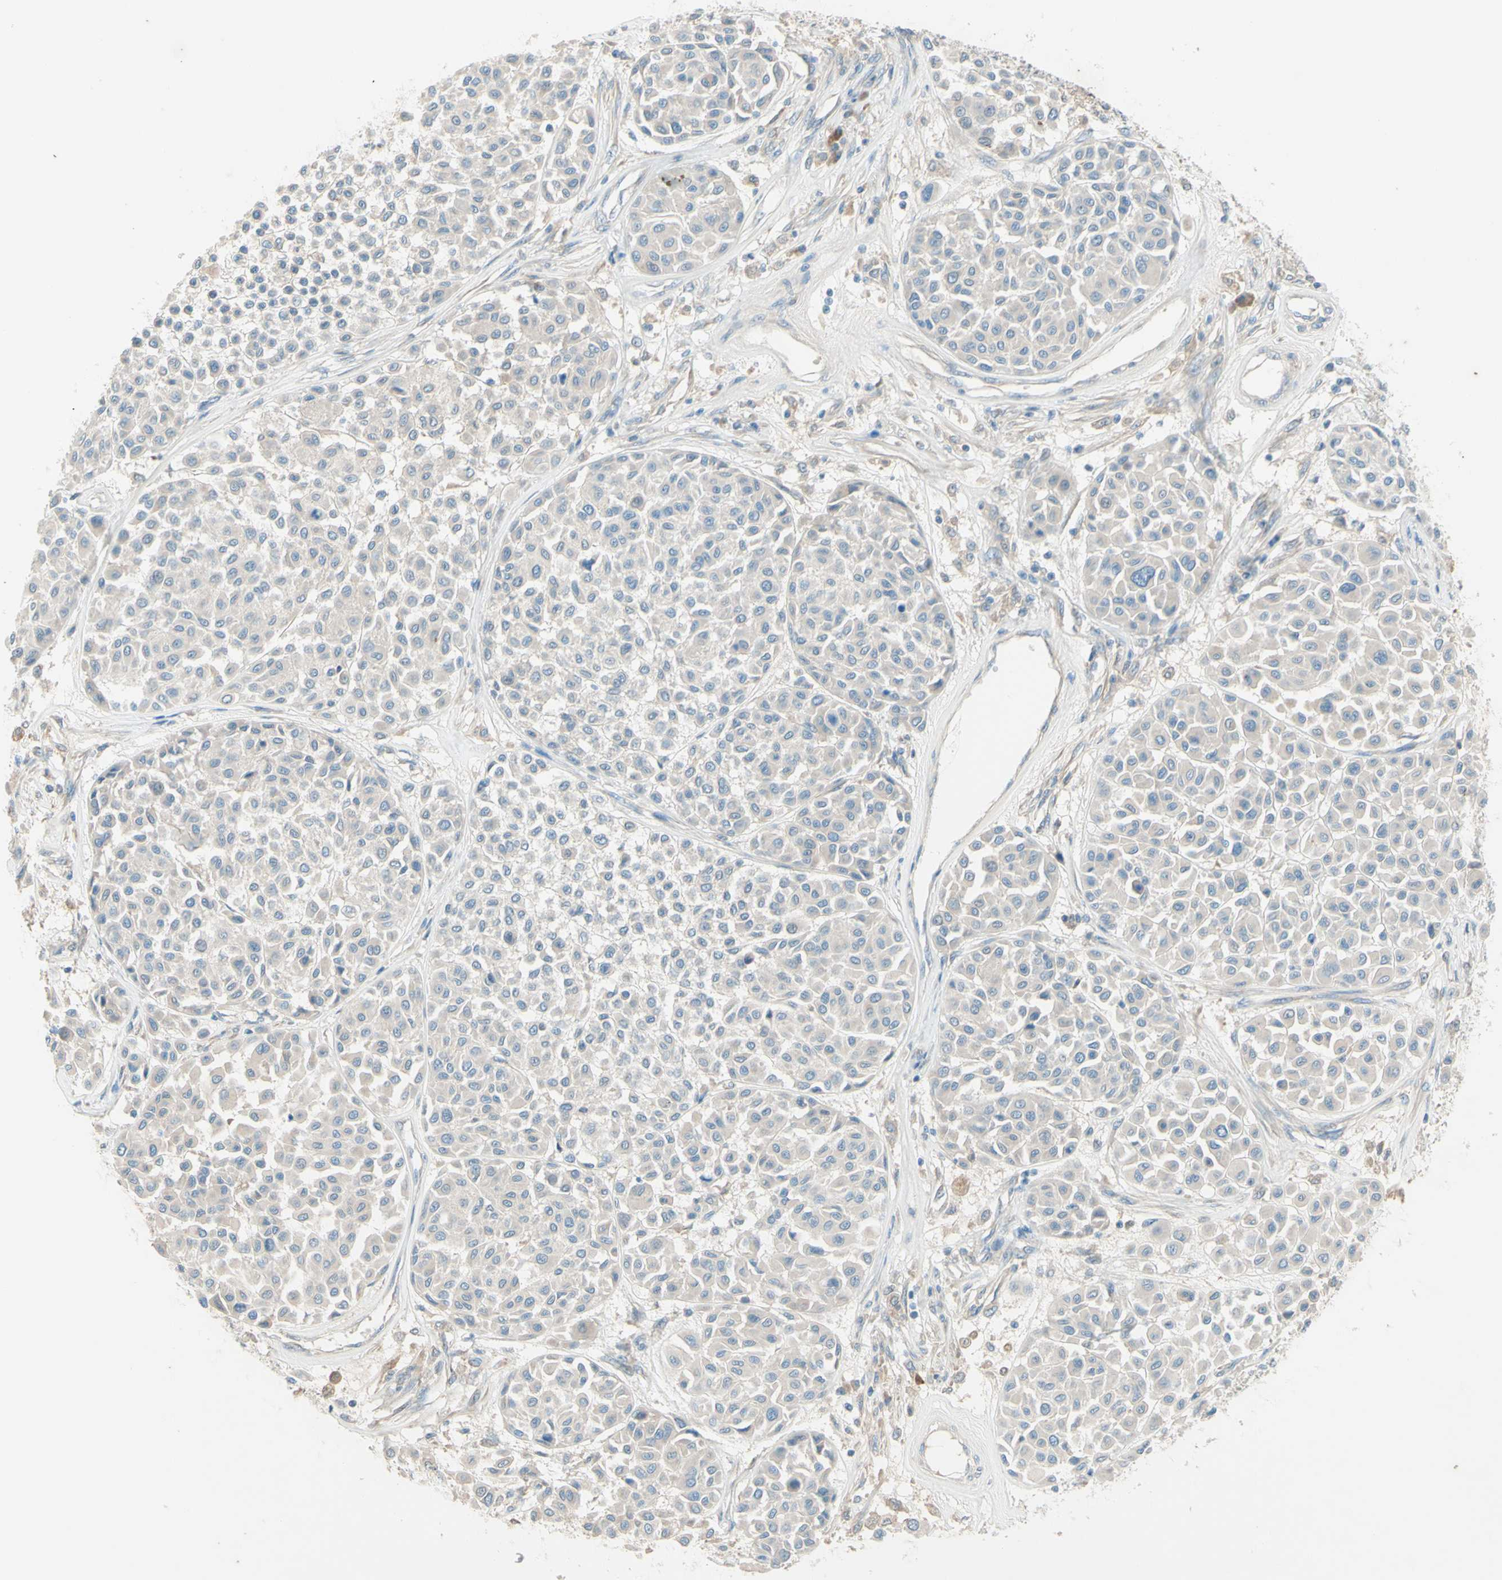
{"staining": {"intensity": "negative", "quantity": "none", "location": "none"}, "tissue": "melanoma", "cell_type": "Tumor cells", "image_type": "cancer", "snomed": [{"axis": "morphology", "description": "Malignant melanoma, Metastatic site"}, {"axis": "topography", "description": "Soft tissue"}], "caption": "An IHC micrograph of melanoma is shown. There is no staining in tumor cells of melanoma.", "gene": "IL2", "patient": {"sex": "male", "age": 41}}